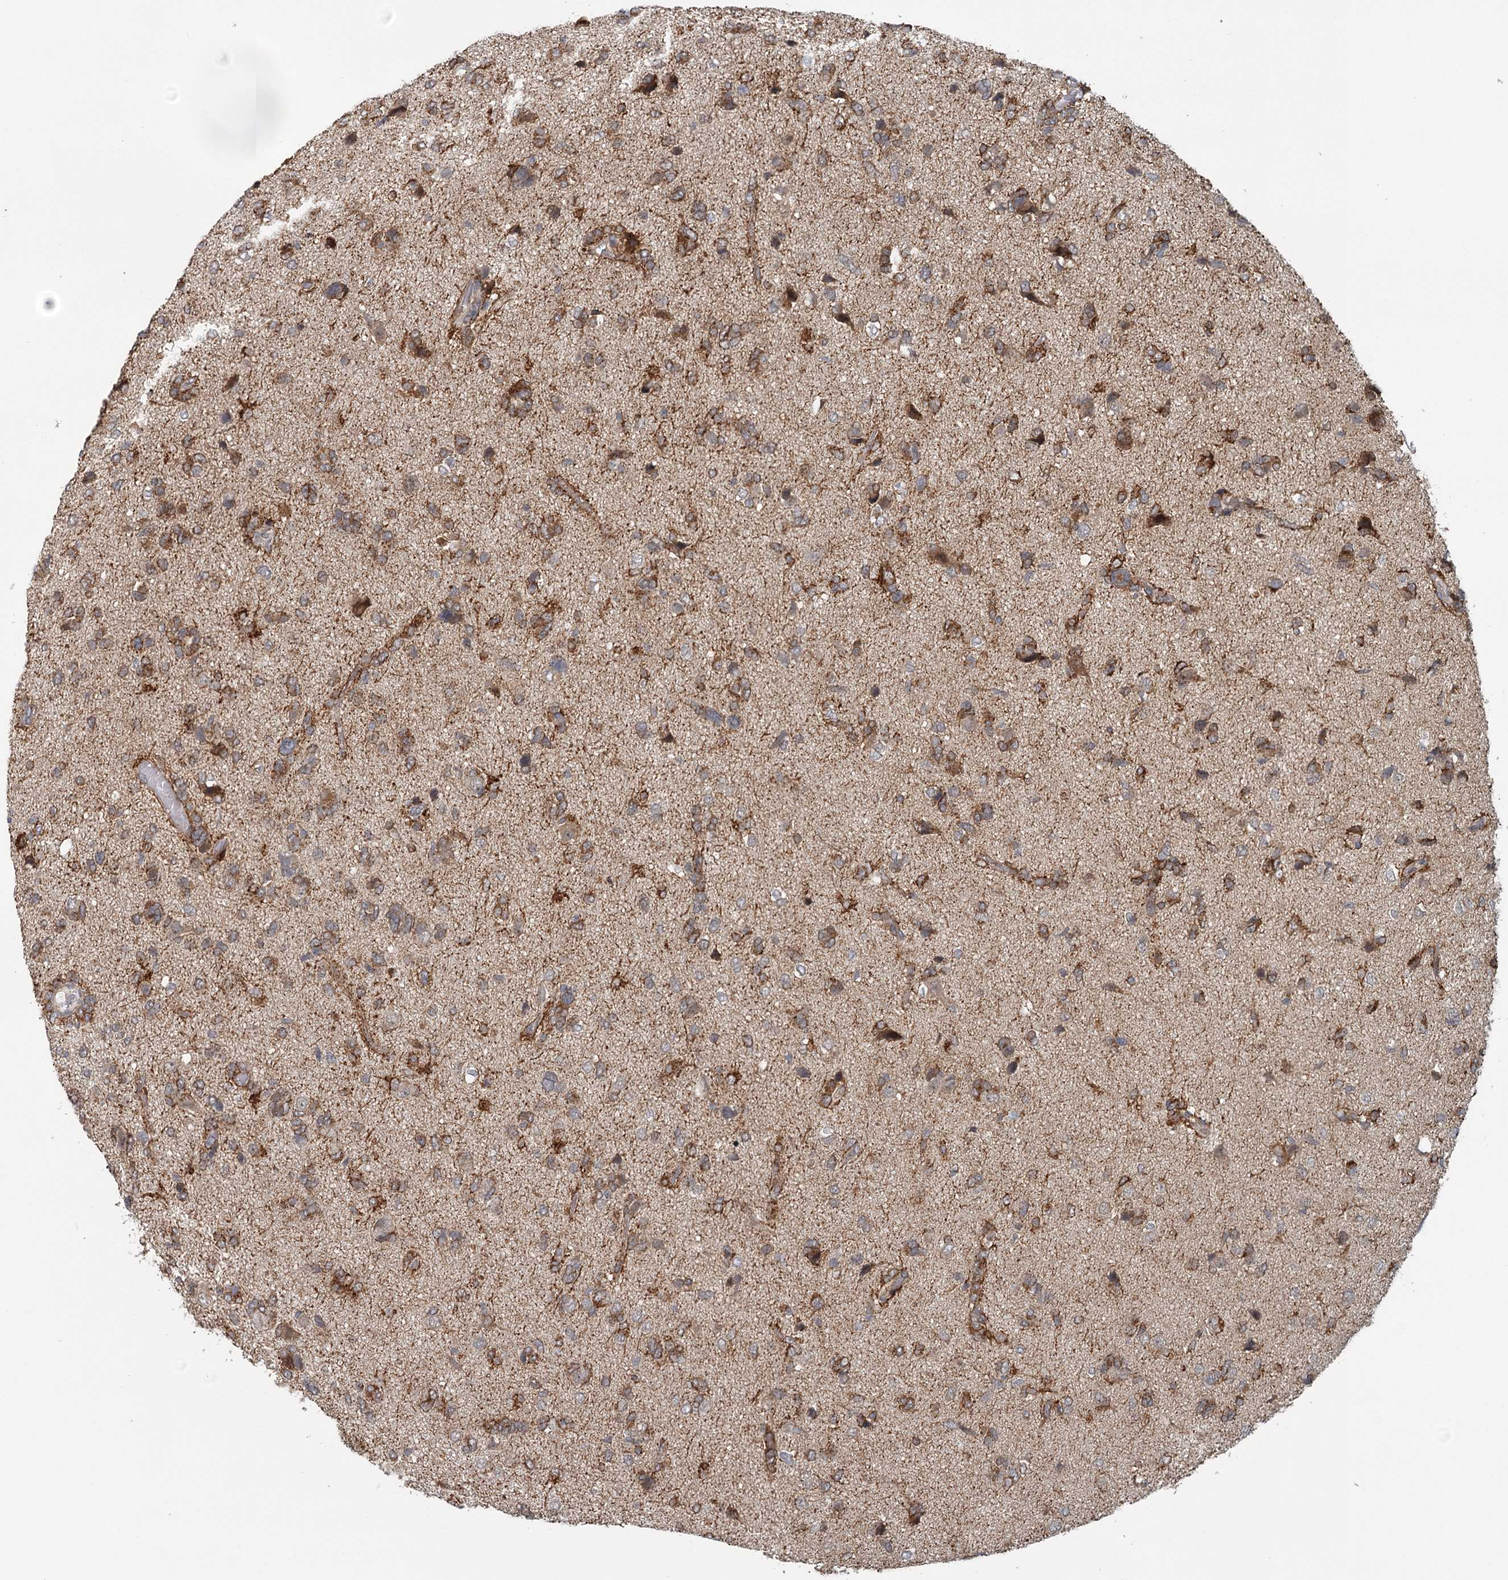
{"staining": {"intensity": "moderate", "quantity": ">75%", "location": "cytoplasmic/membranous"}, "tissue": "glioma", "cell_type": "Tumor cells", "image_type": "cancer", "snomed": [{"axis": "morphology", "description": "Glioma, malignant, High grade"}, {"axis": "topography", "description": "Brain"}], "caption": "Malignant glioma (high-grade) was stained to show a protein in brown. There is medium levels of moderate cytoplasmic/membranous positivity in about >75% of tumor cells. The staining is performed using DAB brown chromogen to label protein expression. The nuclei are counter-stained blue using hematoxylin.", "gene": "RNF111", "patient": {"sex": "female", "age": 59}}